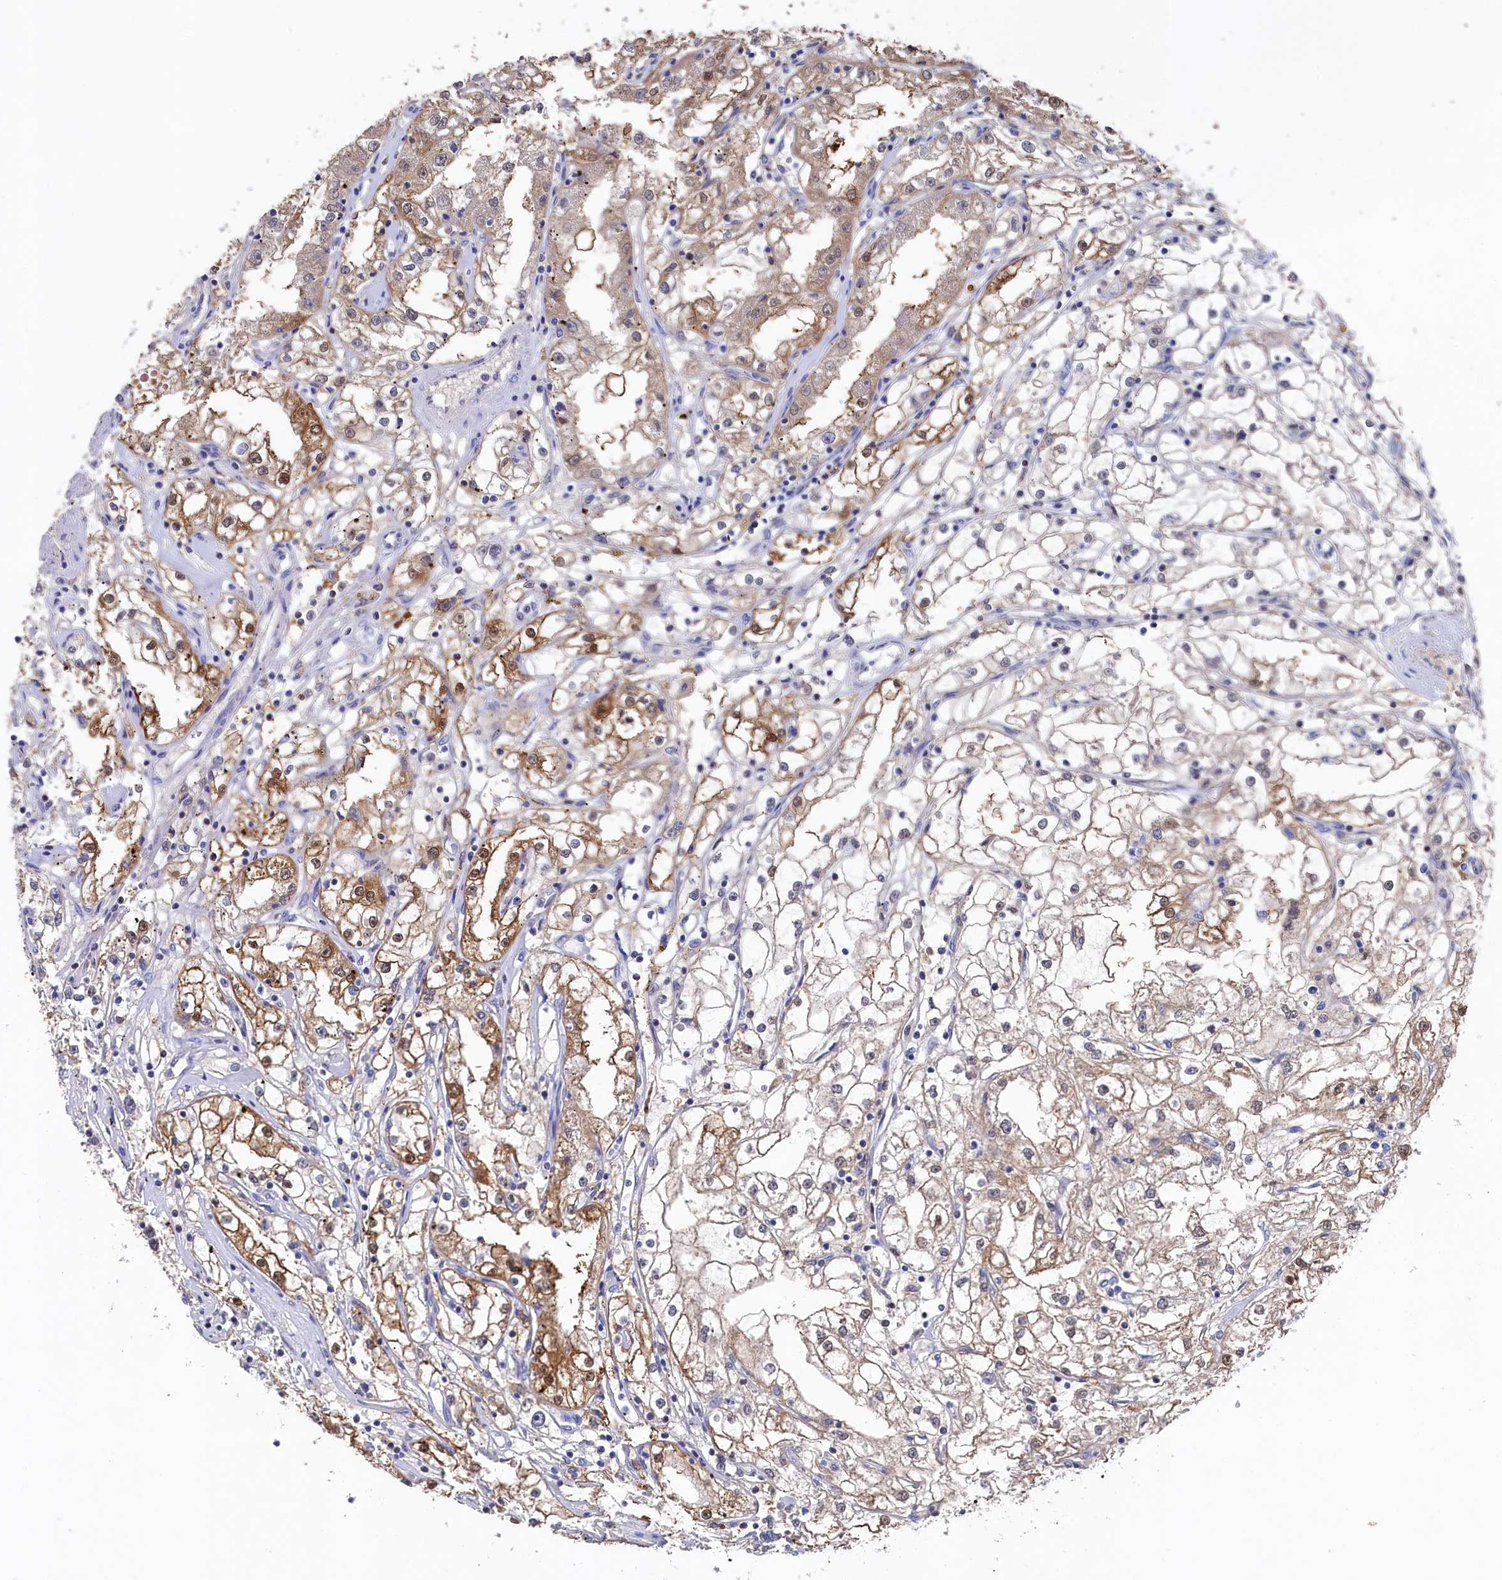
{"staining": {"intensity": "moderate", "quantity": "25%-75%", "location": "cytoplasmic/membranous,nuclear"}, "tissue": "renal cancer", "cell_type": "Tumor cells", "image_type": "cancer", "snomed": [{"axis": "morphology", "description": "Adenocarcinoma, NOS"}, {"axis": "topography", "description": "Kidney"}], "caption": "Immunohistochemical staining of renal cancer exhibits medium levels of moderate cytoplasmic/membranous and nuclear staining in about 25%-75% of tumor cells. Nuclei are stained in blue.", "gene": "C11orf54", "patient": {"sex": "male", "age": 56}}